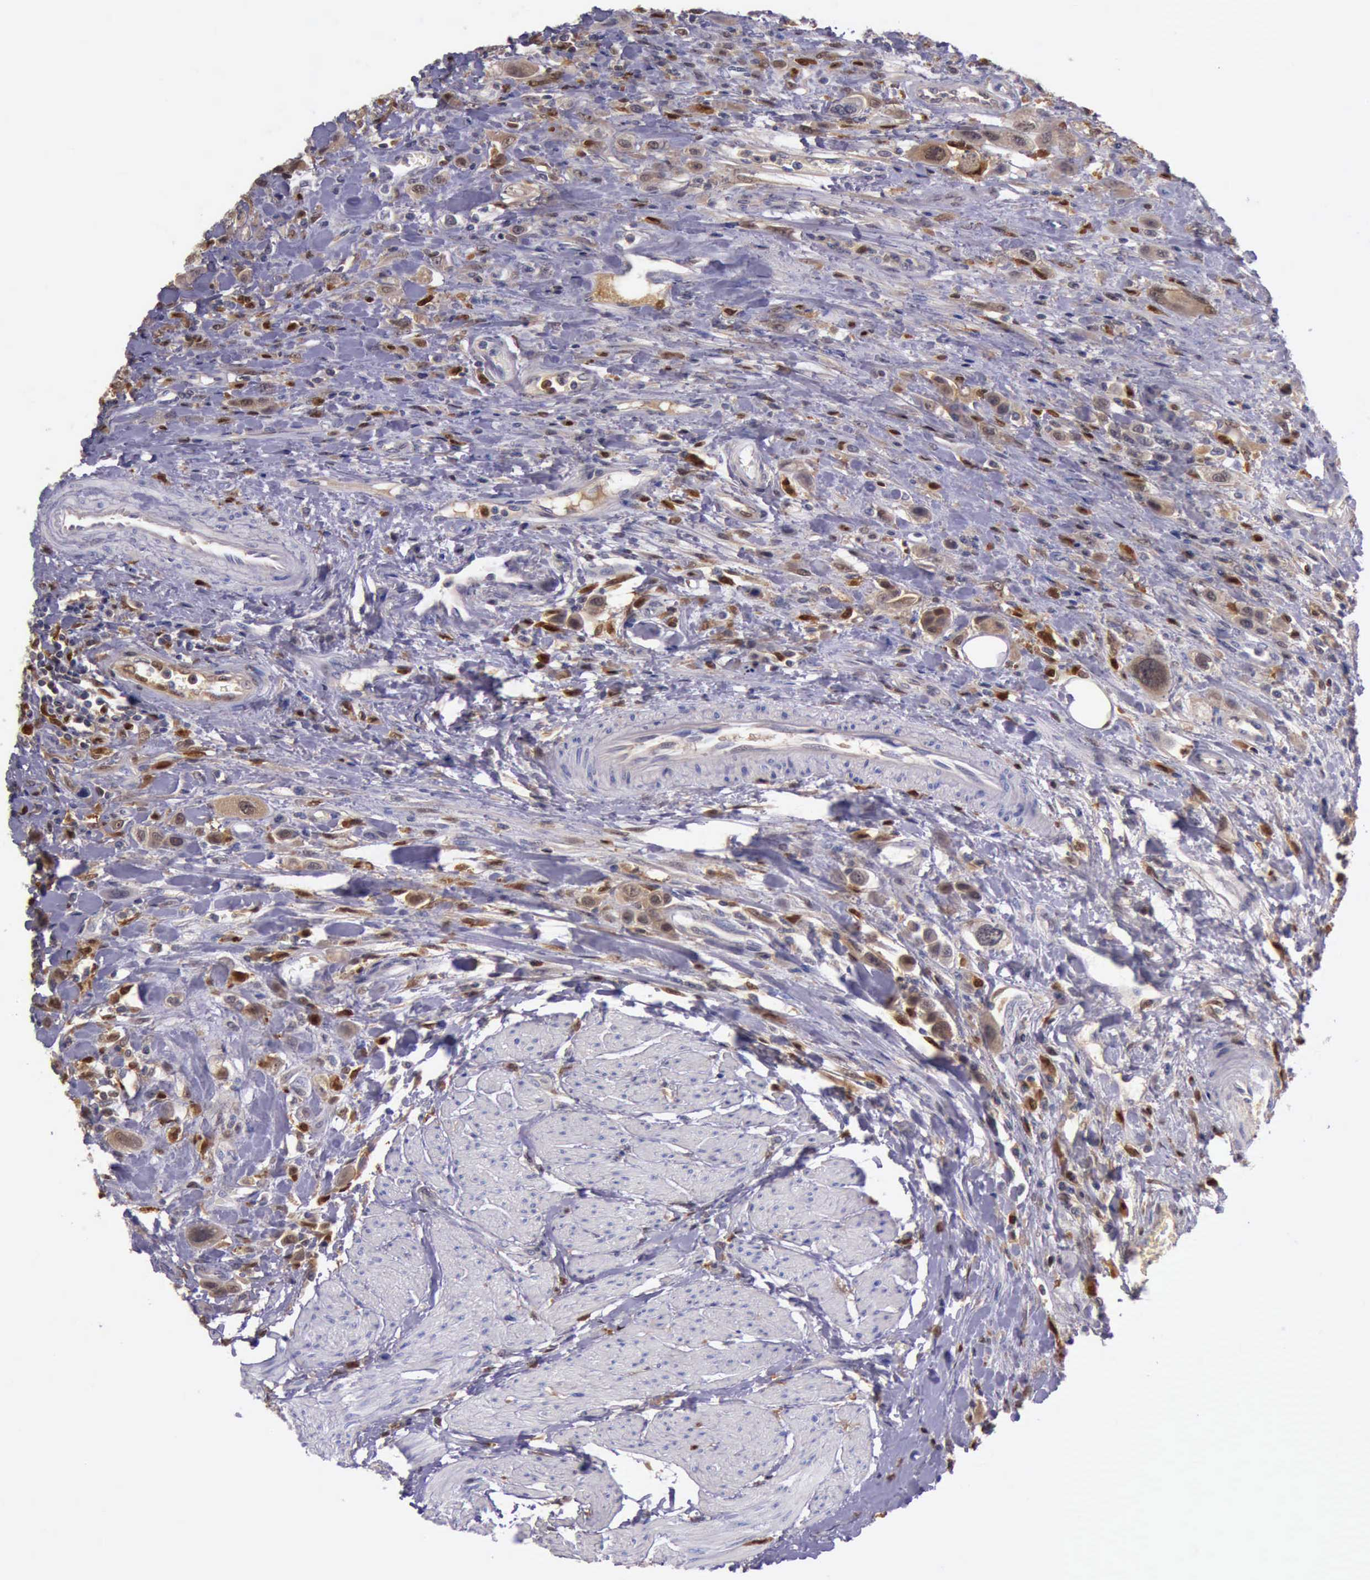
{"staining": {"intensity": "moderate", "quantity": "<25%", "location": "cytoplasmic/membranous,nuclear"}, "tissue": "urothelial cancer", "cell_type": "Tumor cells", "image_type": "cancer", "snomed": [{"axis": "morphology", "description": "Urothelial carcinoma, High grade"}, {"axis": "topography", "description": "Urinary bladder"}], "caption": "Immunohistochemistry (IHC) of urothelial cancer shows low levels of moderate cytoplasmic/membranous and nuclear expression in about <25% of tumor cells.", "gene": "TYMP", "patient": {"sex": "male", "age": 50}}